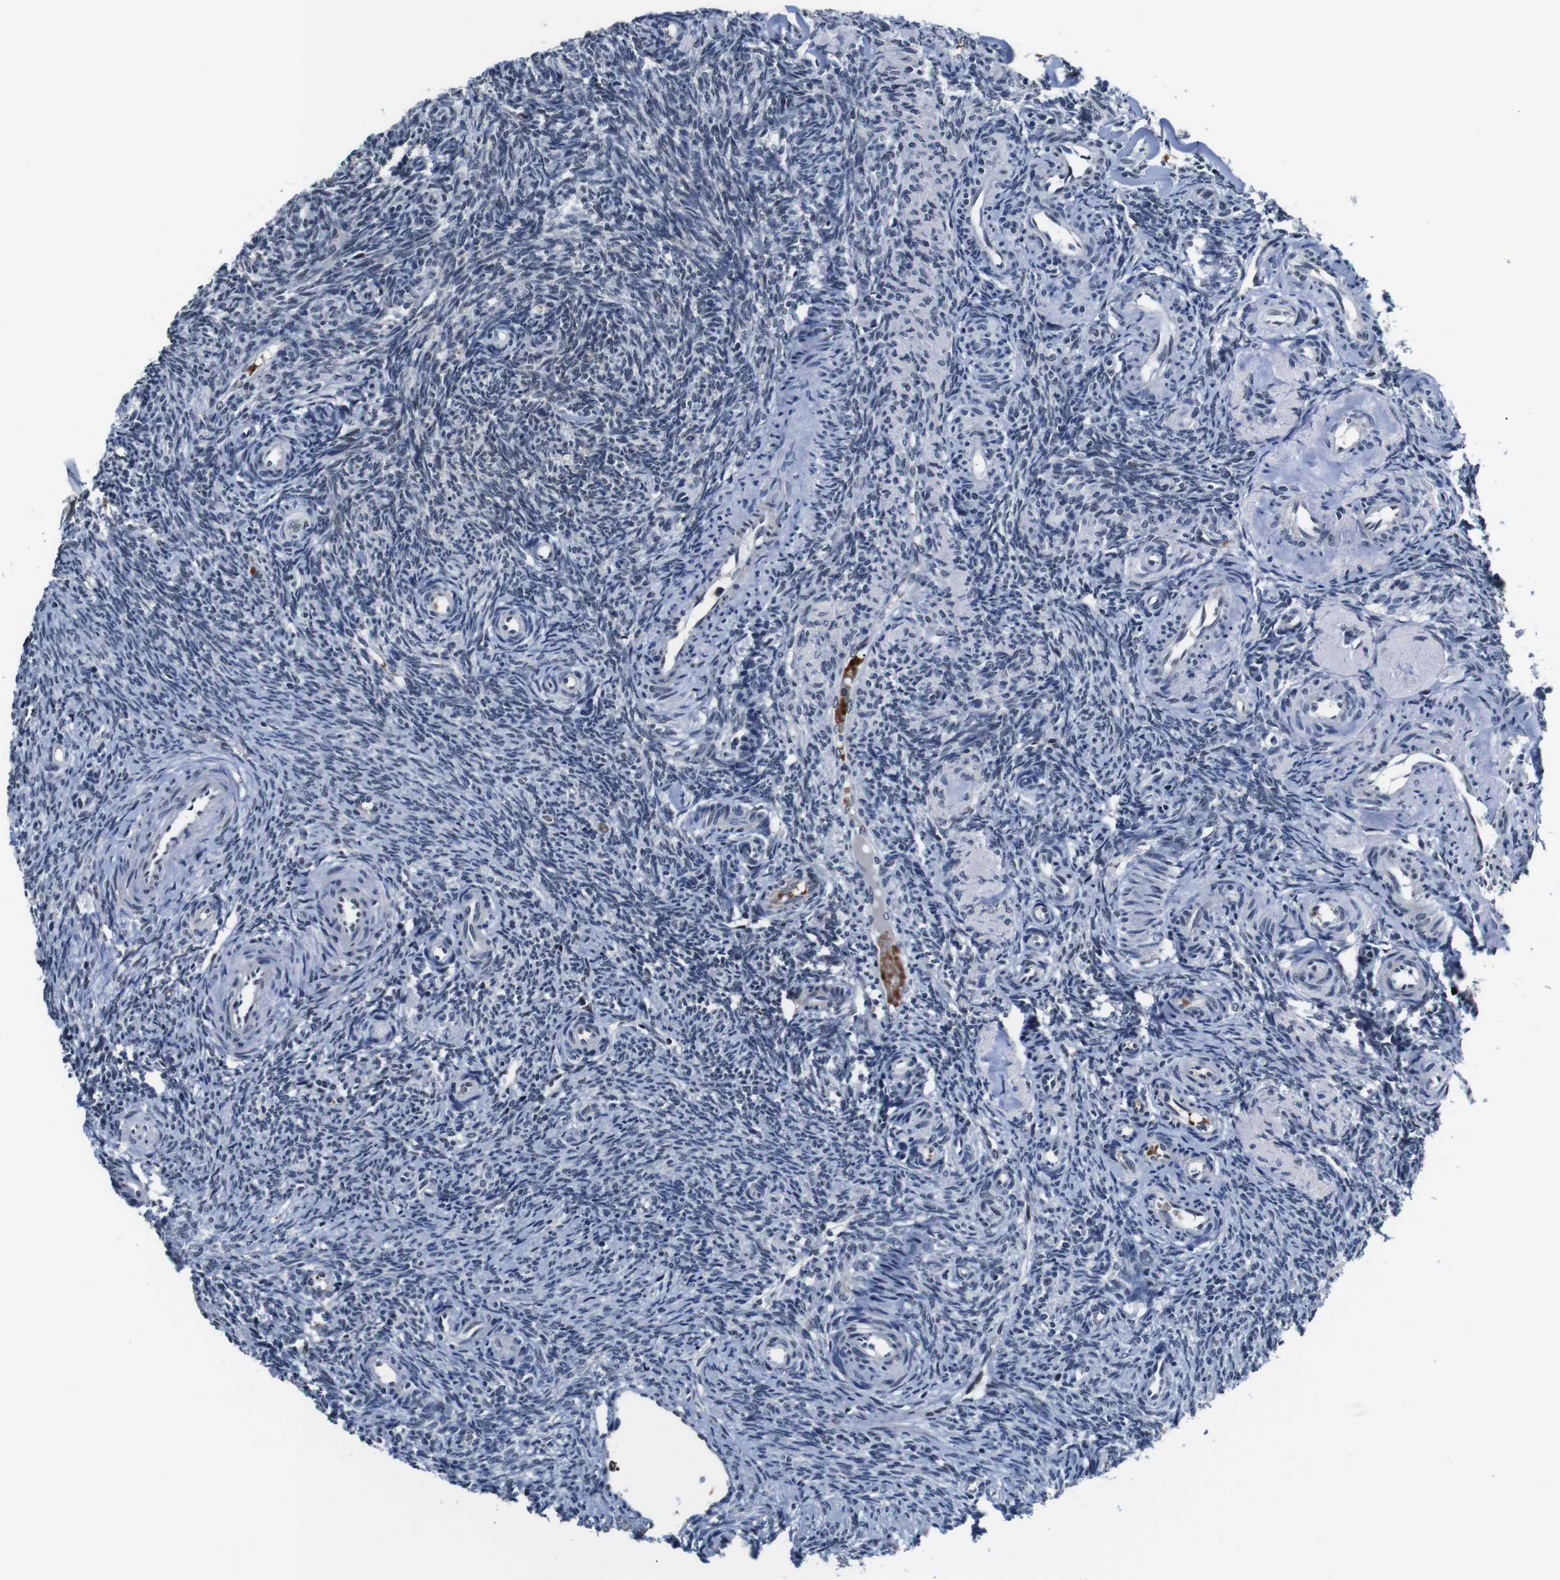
{"staining": {"intensity": "negative", "quantity": "none", "location": "none"}, "tissue": "ovary", "cell_type": "Ovarian stroma cells", "image_type": "normal", "snomed": [{"axis": "morphology", "description": "Normal tissue, NOS"}, {"axis": "topography", "description": "Ovary"}], "caption": "The histopathology image displays no significant staining in ovarian stroma cells of ovary.", "gene": "ILDR2", "patient": {"sex": "female", "age": 41}}